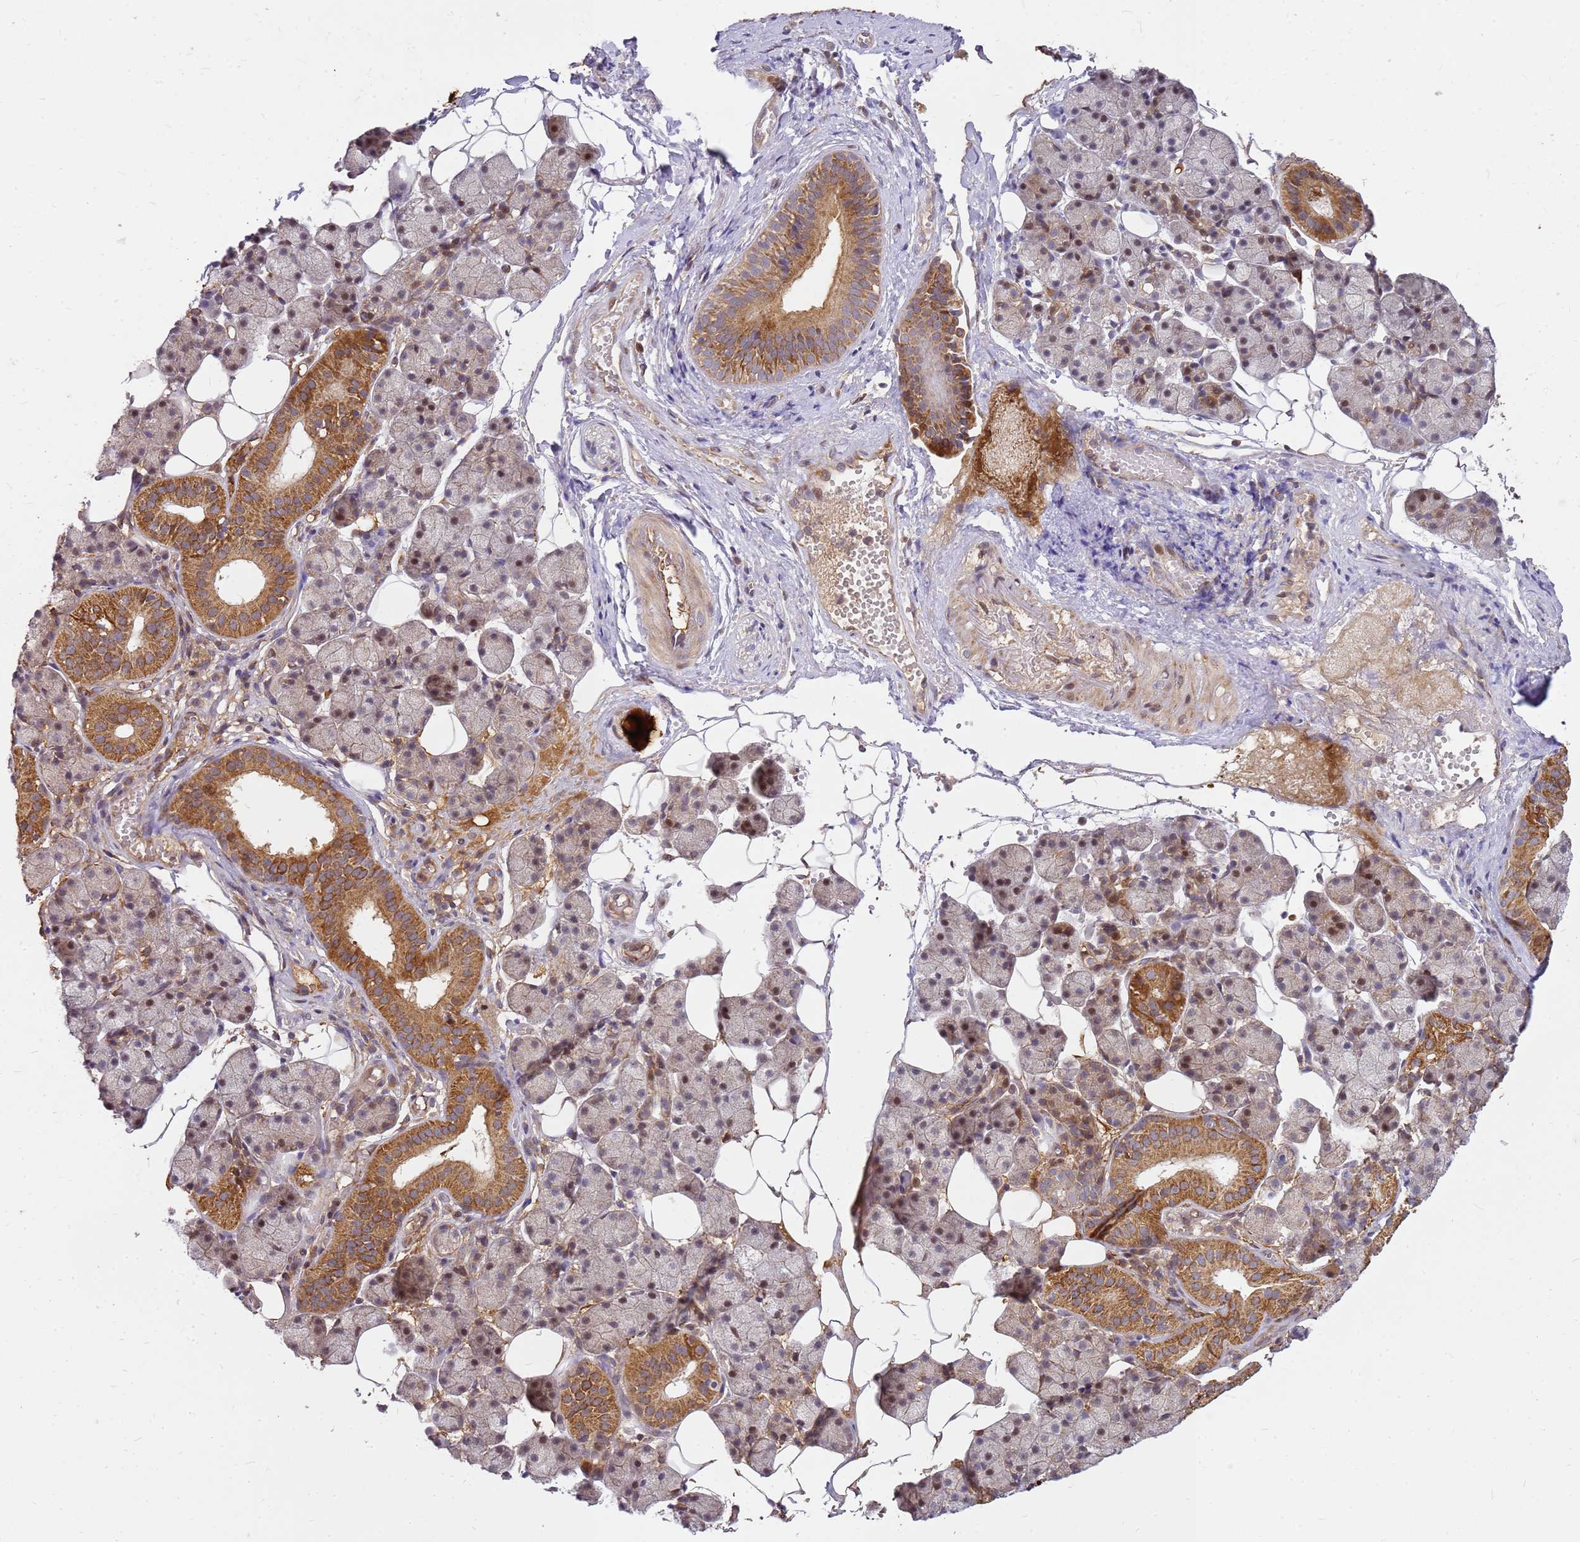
{"staining": {"intensity": "moderate", "quantity": "25%-75%", "location": "cytoplasmic/membranous"}, "tissue": "salivary gland", "cell_type": "Glandular cells", "image_type": "normal", "snomed": [{"axis": "morphology", "description": "Normal tissue, NOS"}, {"axis": "topography", "description": "Salivary gland"}], "caption": "Immunohistochemical staining of unremarkable human salivary gland demonstrates moderate cytoplasmic/membranous protein staining in approximately 25%-75% of glandular cells.", "gene": "CCDC159", "patient": {"sex": "female", "age": 33}}